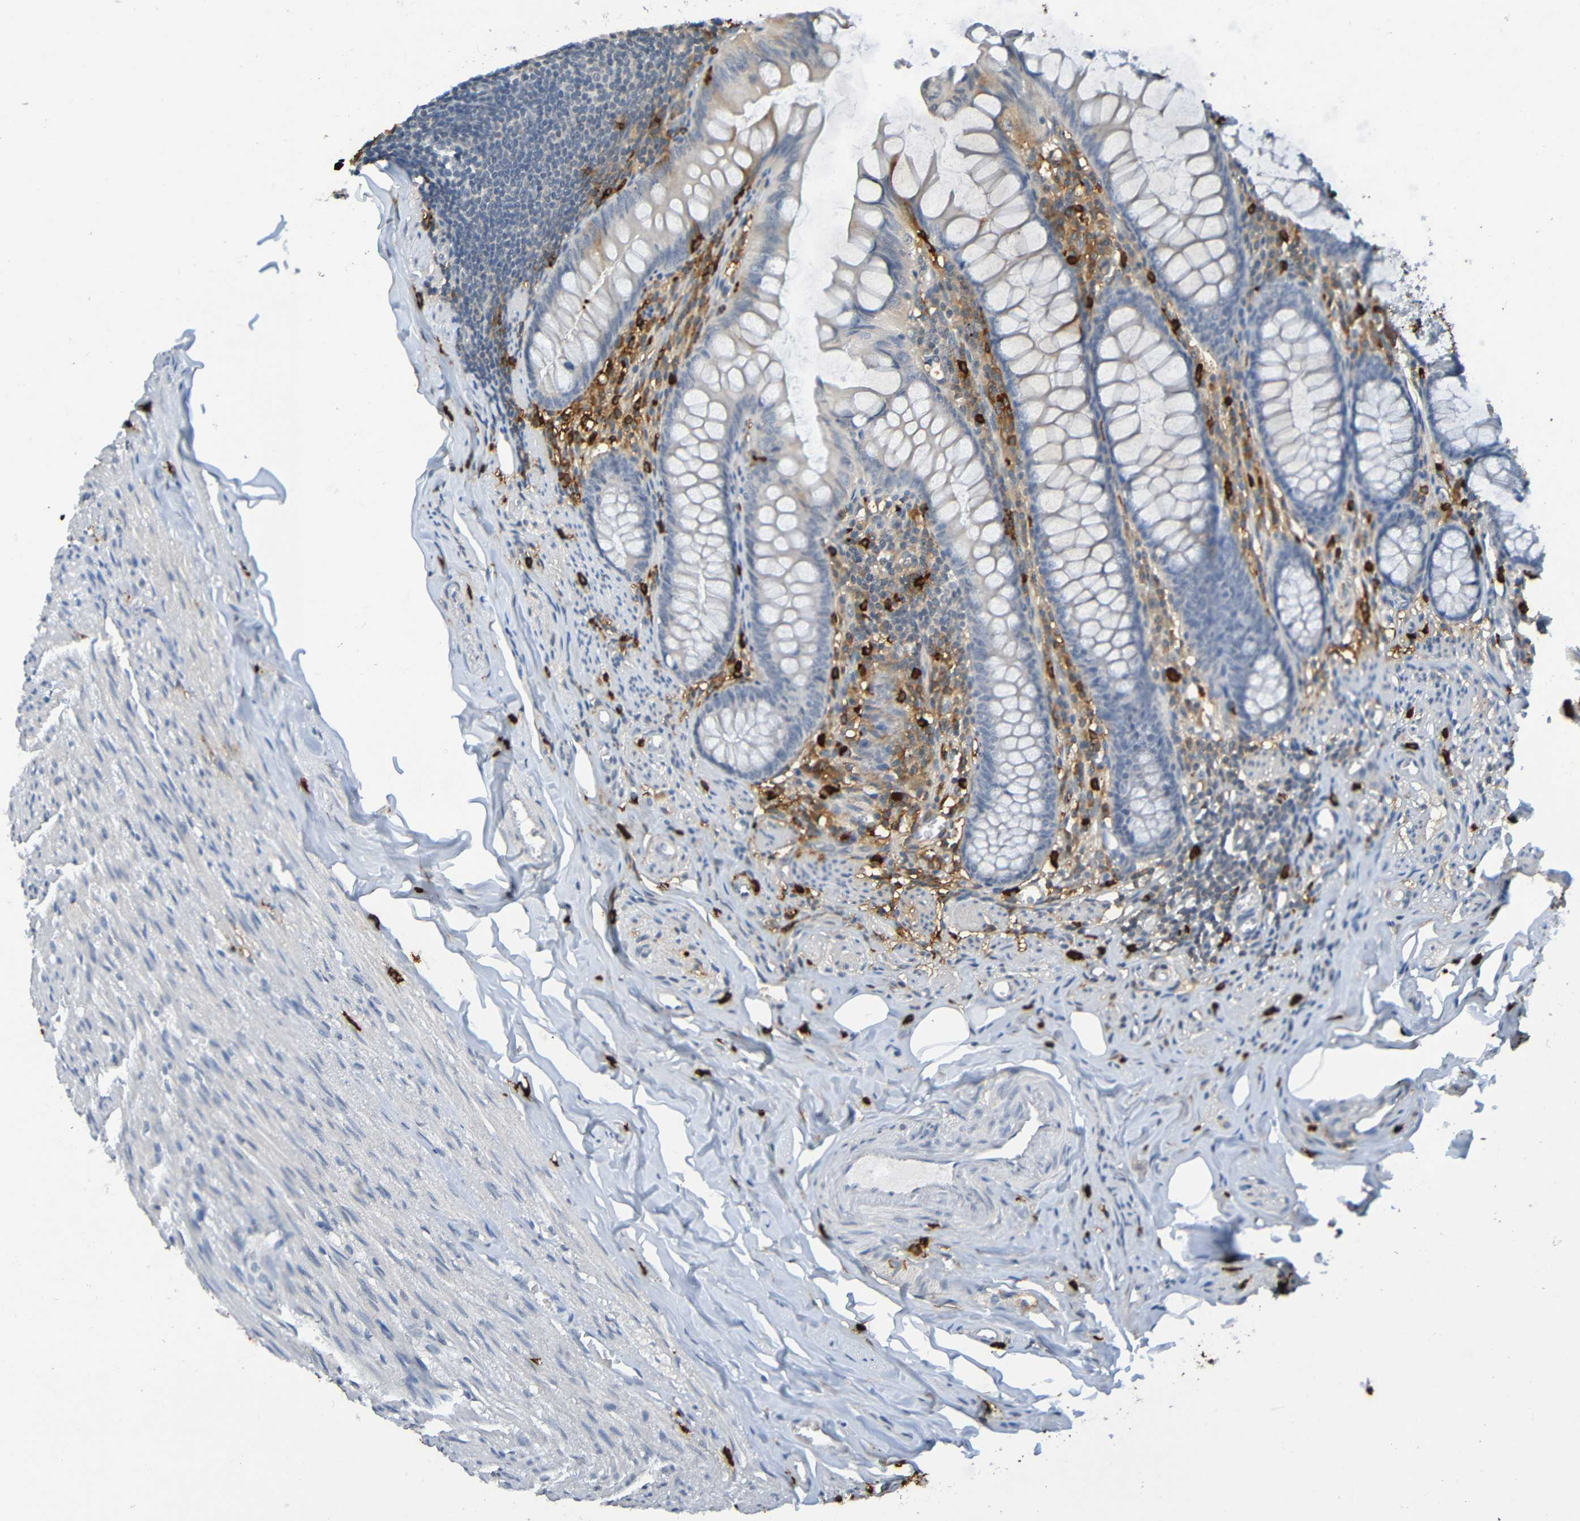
{"staining": {"intensity": "moderate", "quantity": "<25%", "location": "cytoplasmic/membranous"}, "tissue": "appendix", "cell_type": "Glandular cells", "image_type": "normal", "snomed": [{"axis": "morphology", "description": "Normal tissue, NOS"}, {"axis": "topography", "description": "Appendix"}], "caption": "A histopathology image of appendix stained for a protein displays moderate cytoplasmic/membranous brown staining in glandular cells.", "gene": "C3AR1", "patient": {"sex": "female", "age": 77}}